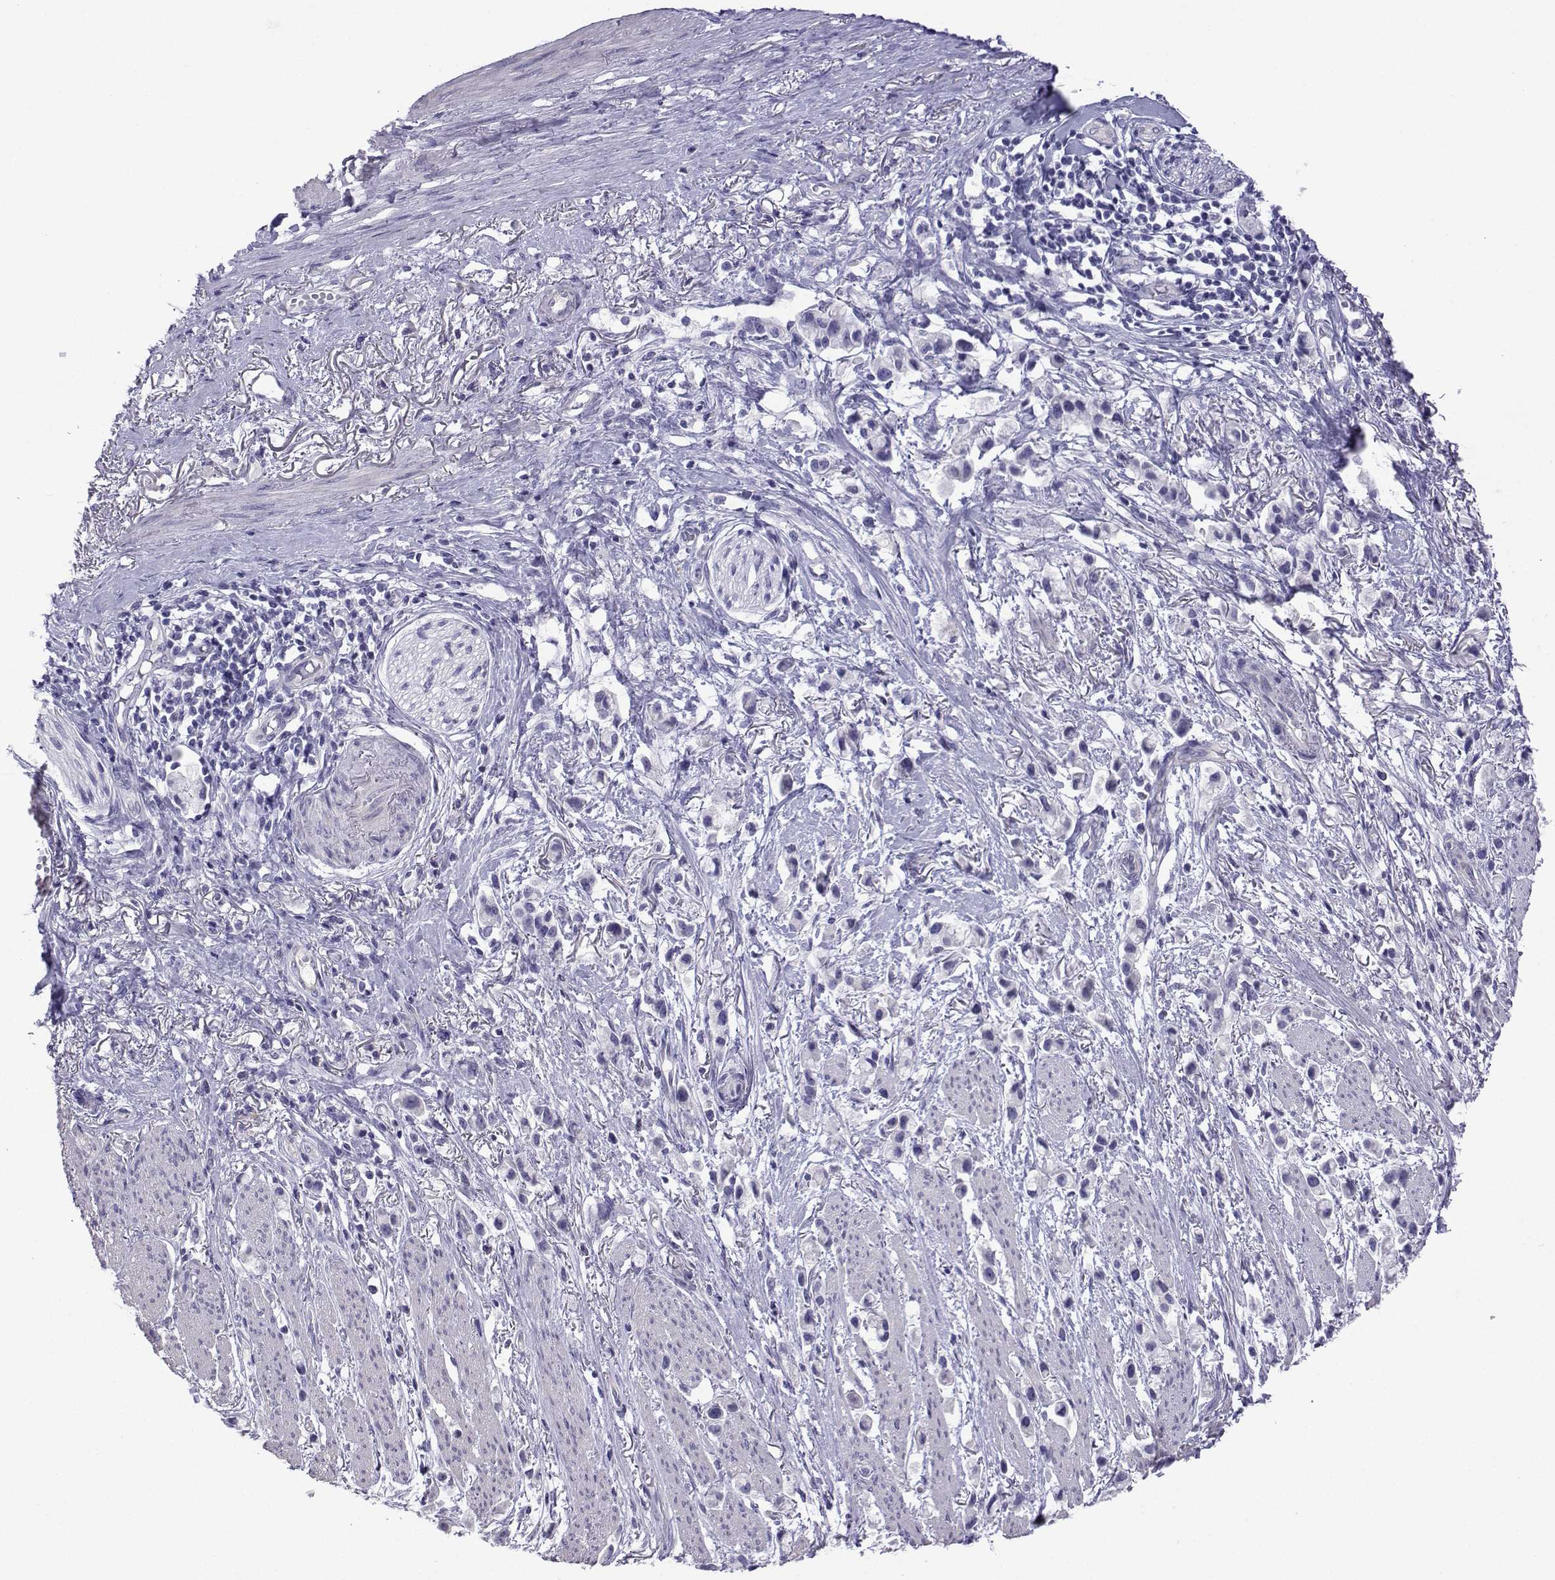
{"staining": {"intensity": "negative", "quantity": "none", "location": "none"}, "tissue": "stomach cancer", "cell_type": "Tumor cells", "image_type": "cancer", "snomed": [{"axis": "morphology", "description": "Adenocarcinoma, NOS"}, {"axis": "topography", "description": "Stomach"}], "caption": "Adenocarcinoma (stomach) was stained to show a protein in brown. There is no significant expression in tumor cells. (Stains: DAB immunohistochemistry (IHC) with hematoxylin counter stain, Microscopy: brightfield microscopy at high magnification).", "gene": "CFAP70", "patient": {"sex": "female", "age": 81}}